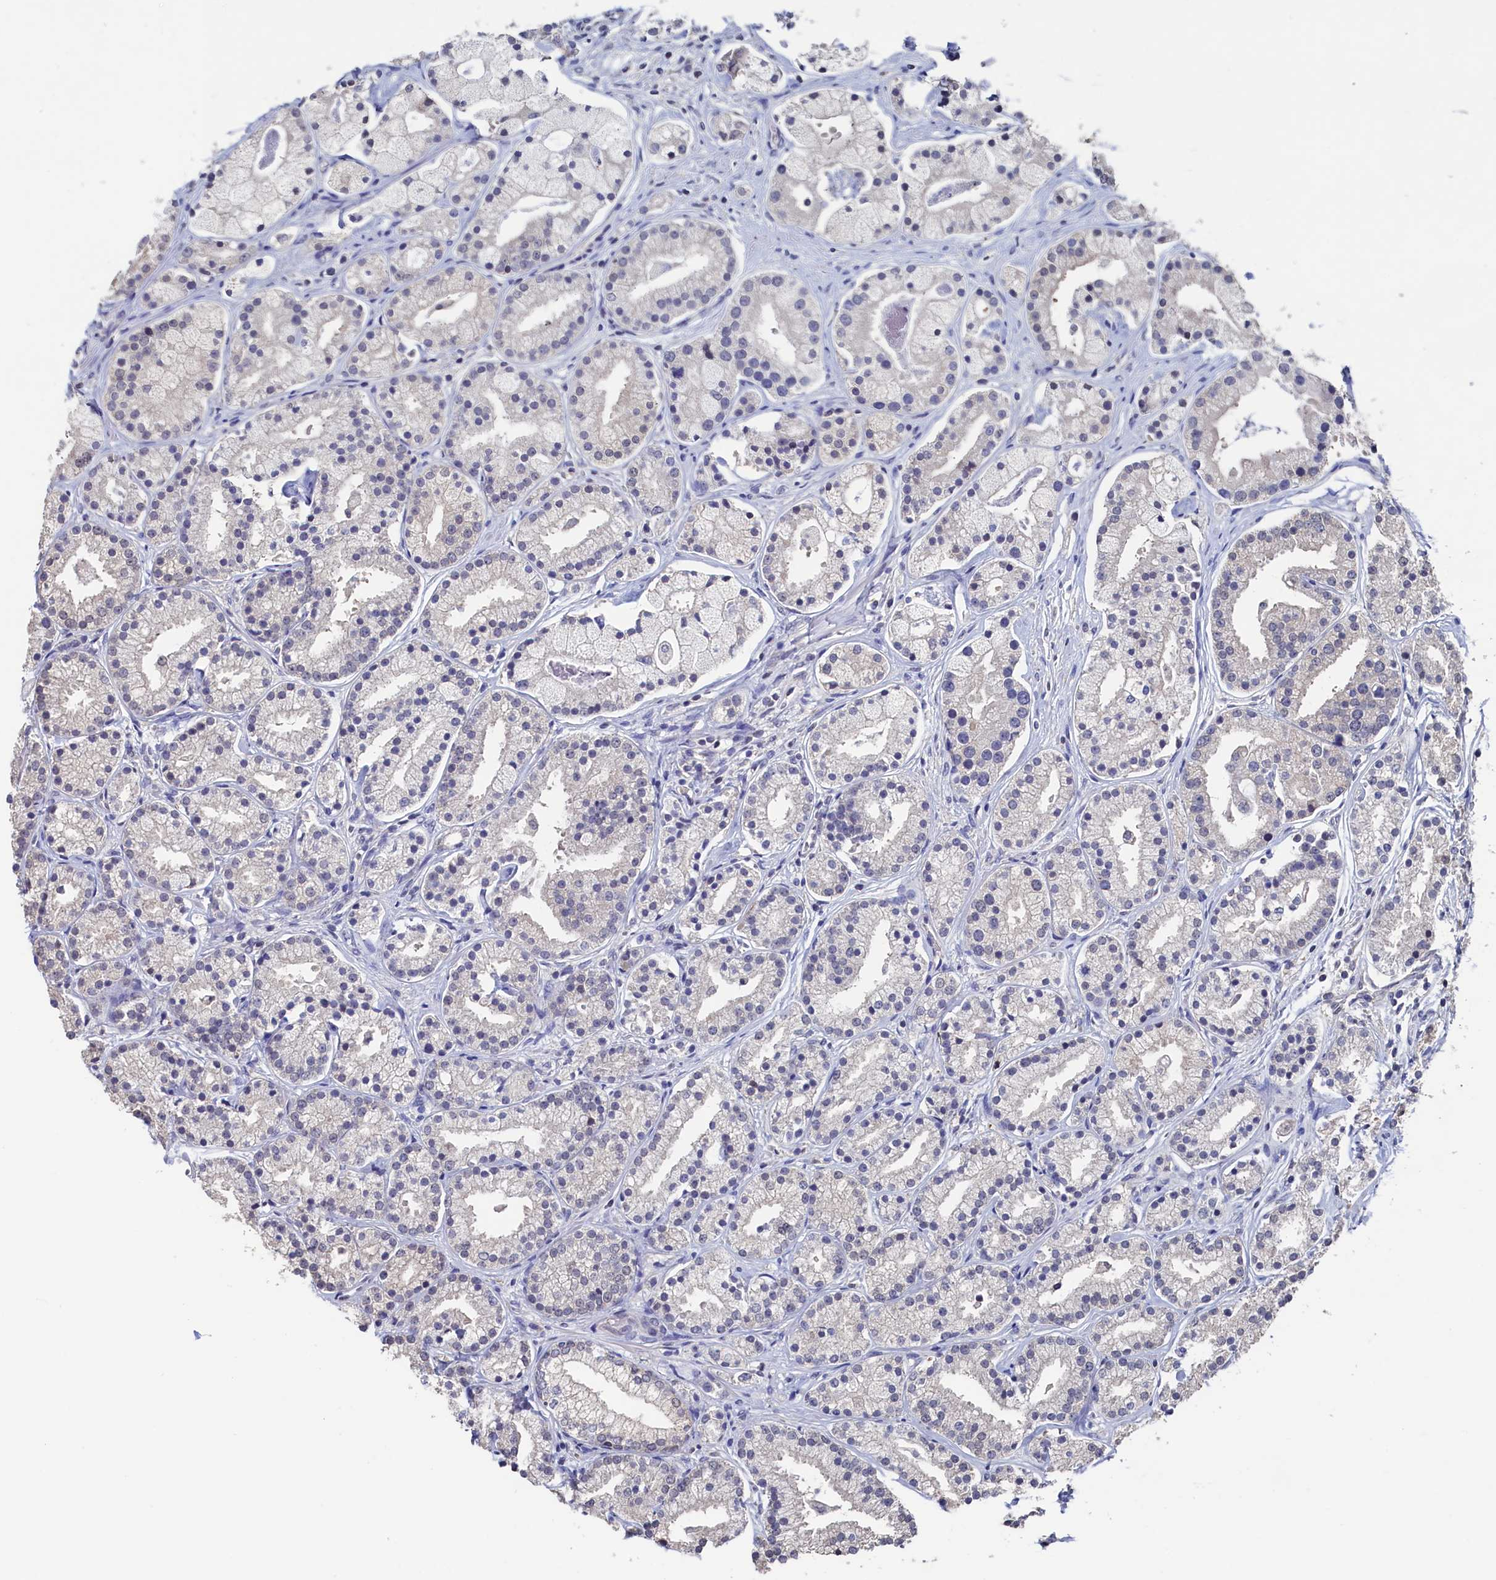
{"staining": {"intensity": "negative", "quantity": "none", "location": "none"}, "tissue": "prostate cancer", "cell_type": "Tumor cells", "image_type": "cancer", "snomed": [{"axis": "morphology", "description": "Adenocarcinoma, High grade"}, {"axis": "topography", "description": "Prostate"}], "caption": "Tumor cells show no significant protein expression in high-grade adenocarcinoma (prostate). Brightfield microscopy of immunohistochemistry (IHC) stained with DAB (3,3'-diaminobenzidine) (brown) and hematoxylin (blue), captured at high magnification.", "gene": "C11orf54", "patient": {"sex": "male", "age": 69}}